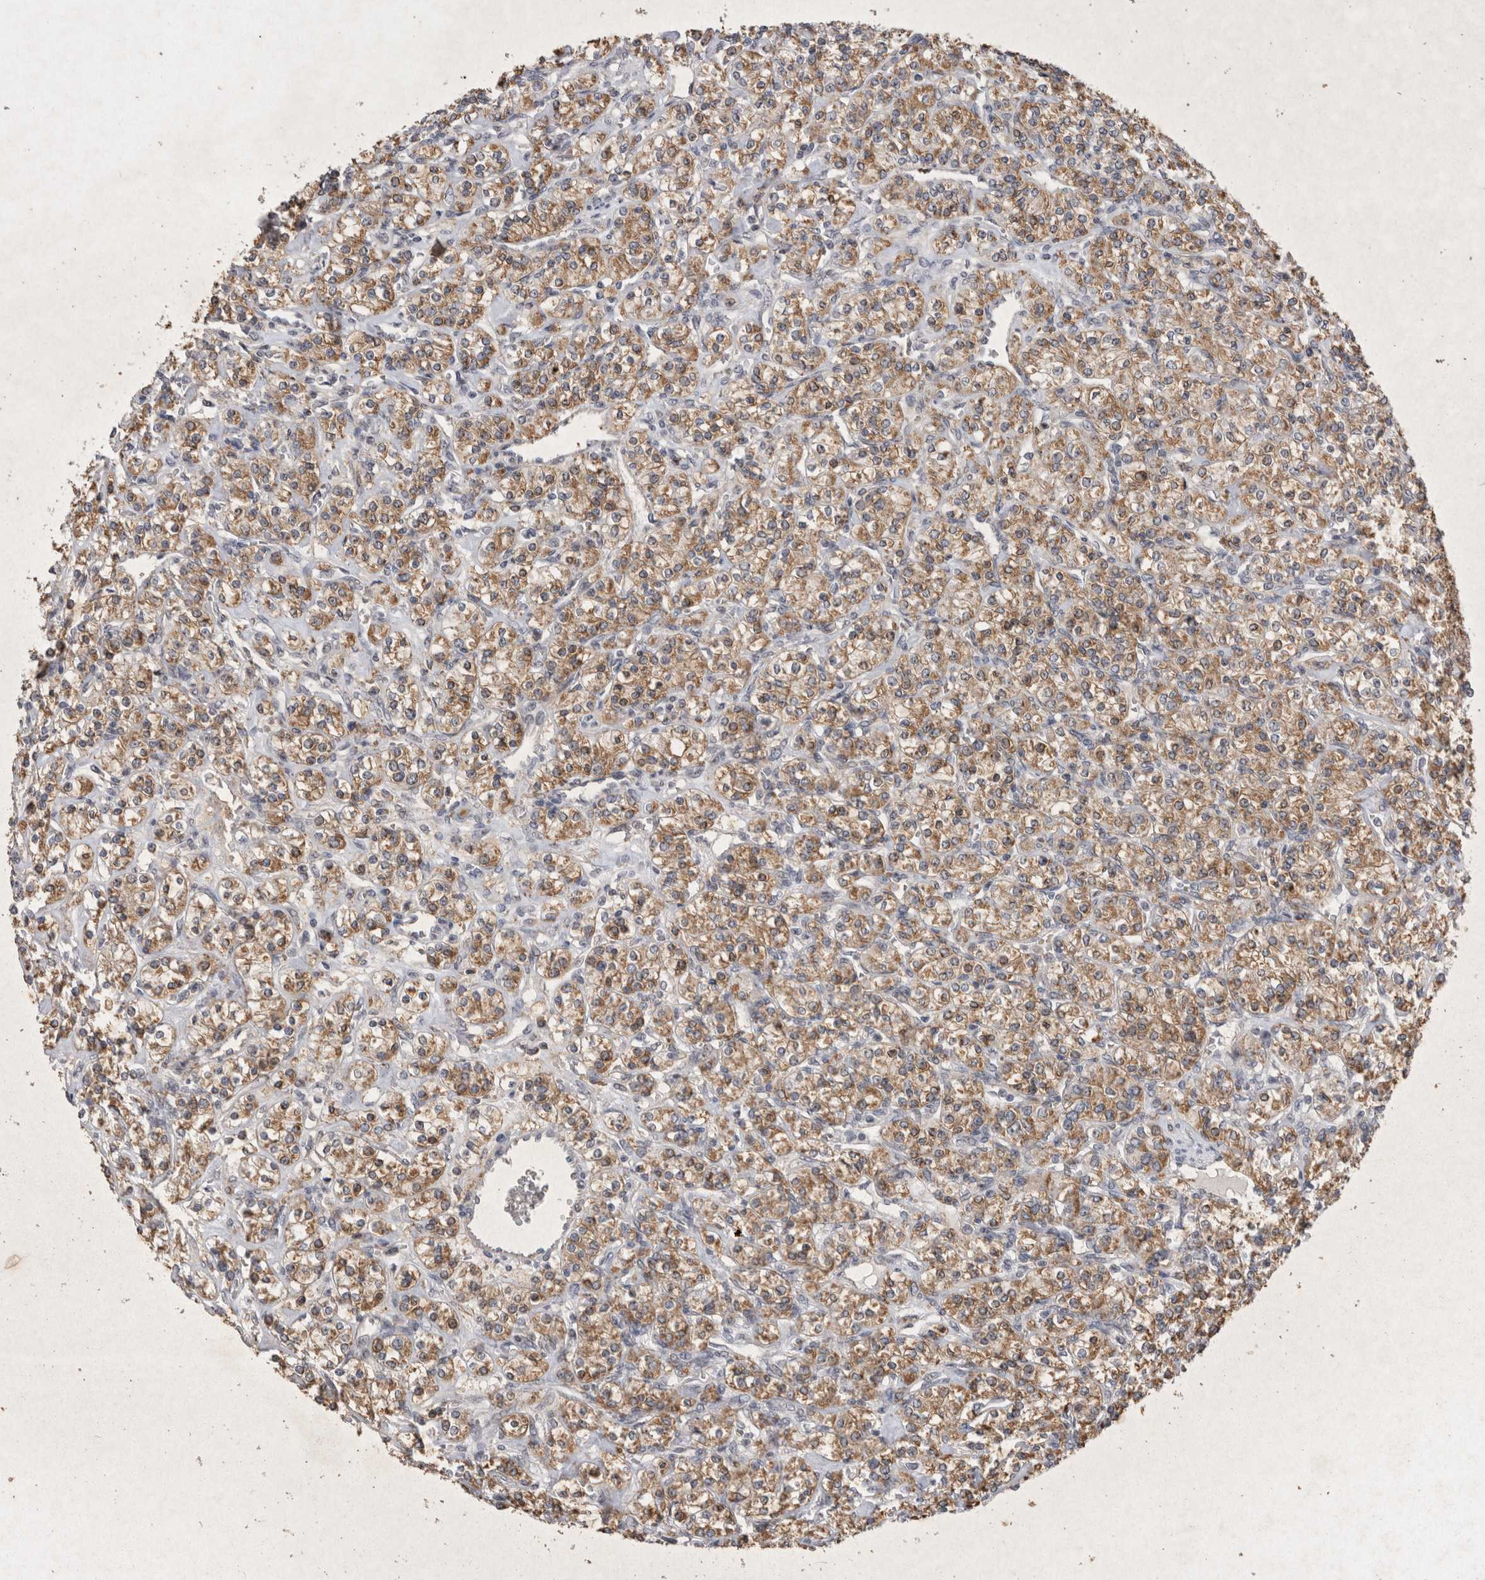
{"staining": {"intensity": "moderate", "quantity": ">75%", "location": "cytoplasmic/membranous"}, "tissue": "renal cancer", "cell_type": "Tumor cells", "image_type": "cancer", "snomed": [{"axis": "morphology", "description": "Adenocarcinoma, NOS"}, {"axis": "topography", "description": "Kidney"}], "caption": "This is a photomicrograph of immunohistochemistry (IHC) staining of adenocarcinoma (renal), which shows moderate expression in the cytoplasmic/membranous of tumor cells.", "gene": "STK11", "patient": {"sex": "male", "age": 77}}